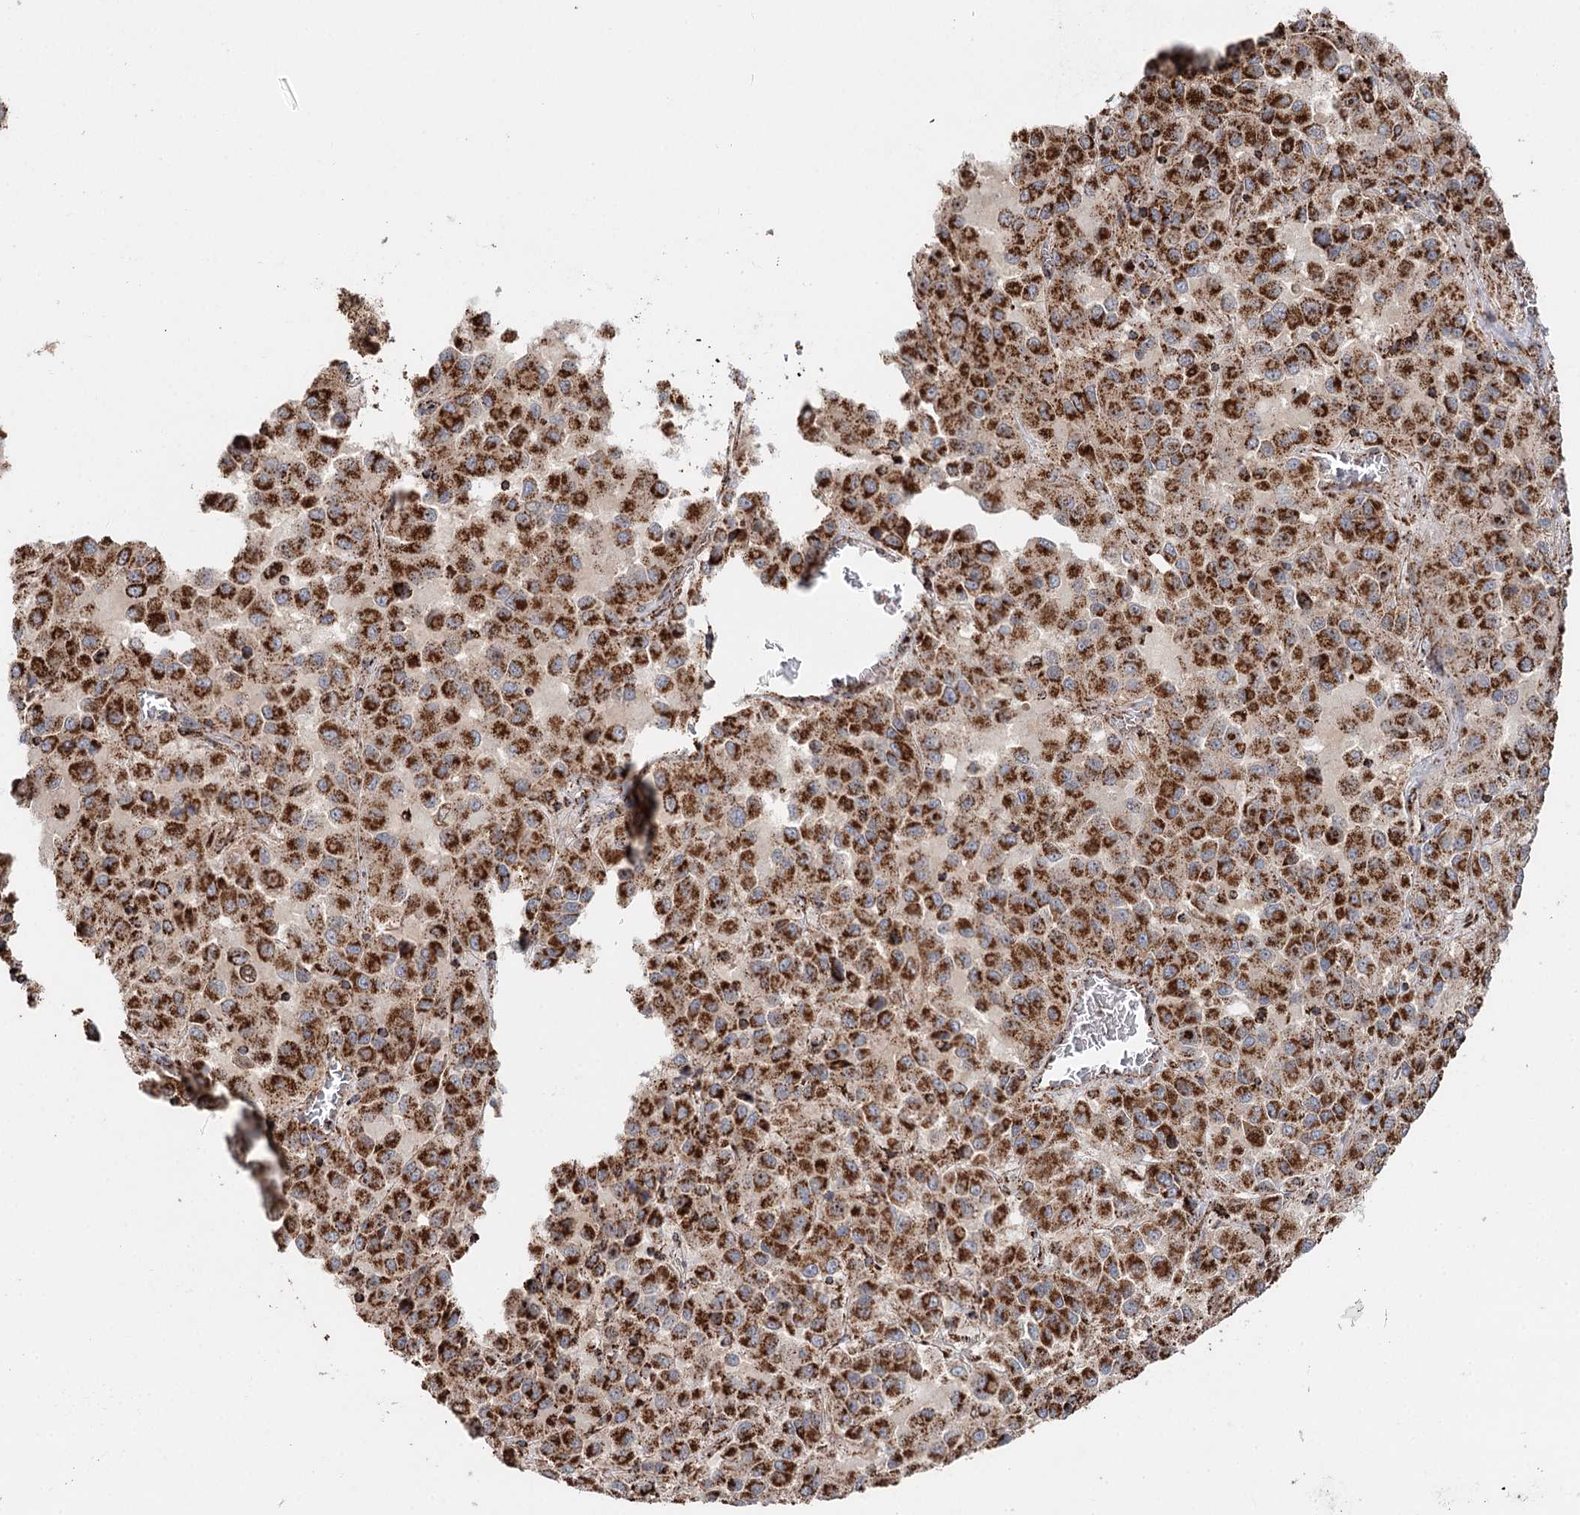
{"staining": {"intensity": "strong", "quantity": ">75%", "location": "cytoplasmic/membranous"}, "tissue": "melanoma", "cell_type": "Tumor cells", "image_type": "cancer", "snomed": [{"axis": "morphology", "description": "Malignant melanoma, Metastatic site"}, {"axis": "topography", "description": "Lung"}], "caption": "High-magnification brightfield microscopy of malignant melanoma (metastatic site) stained with DAB (3,3'-diaminobenzidine) (brown) and counterstained with hematoxylin (blue). tumor cells exhibit strong cytoplasmic/membranous expression is identified in approximately>75% of cells. (IHC, brightfield microscopy, high magnification).", "gene": "APH1A", "patient": {"sex": "male", "age": 64}}